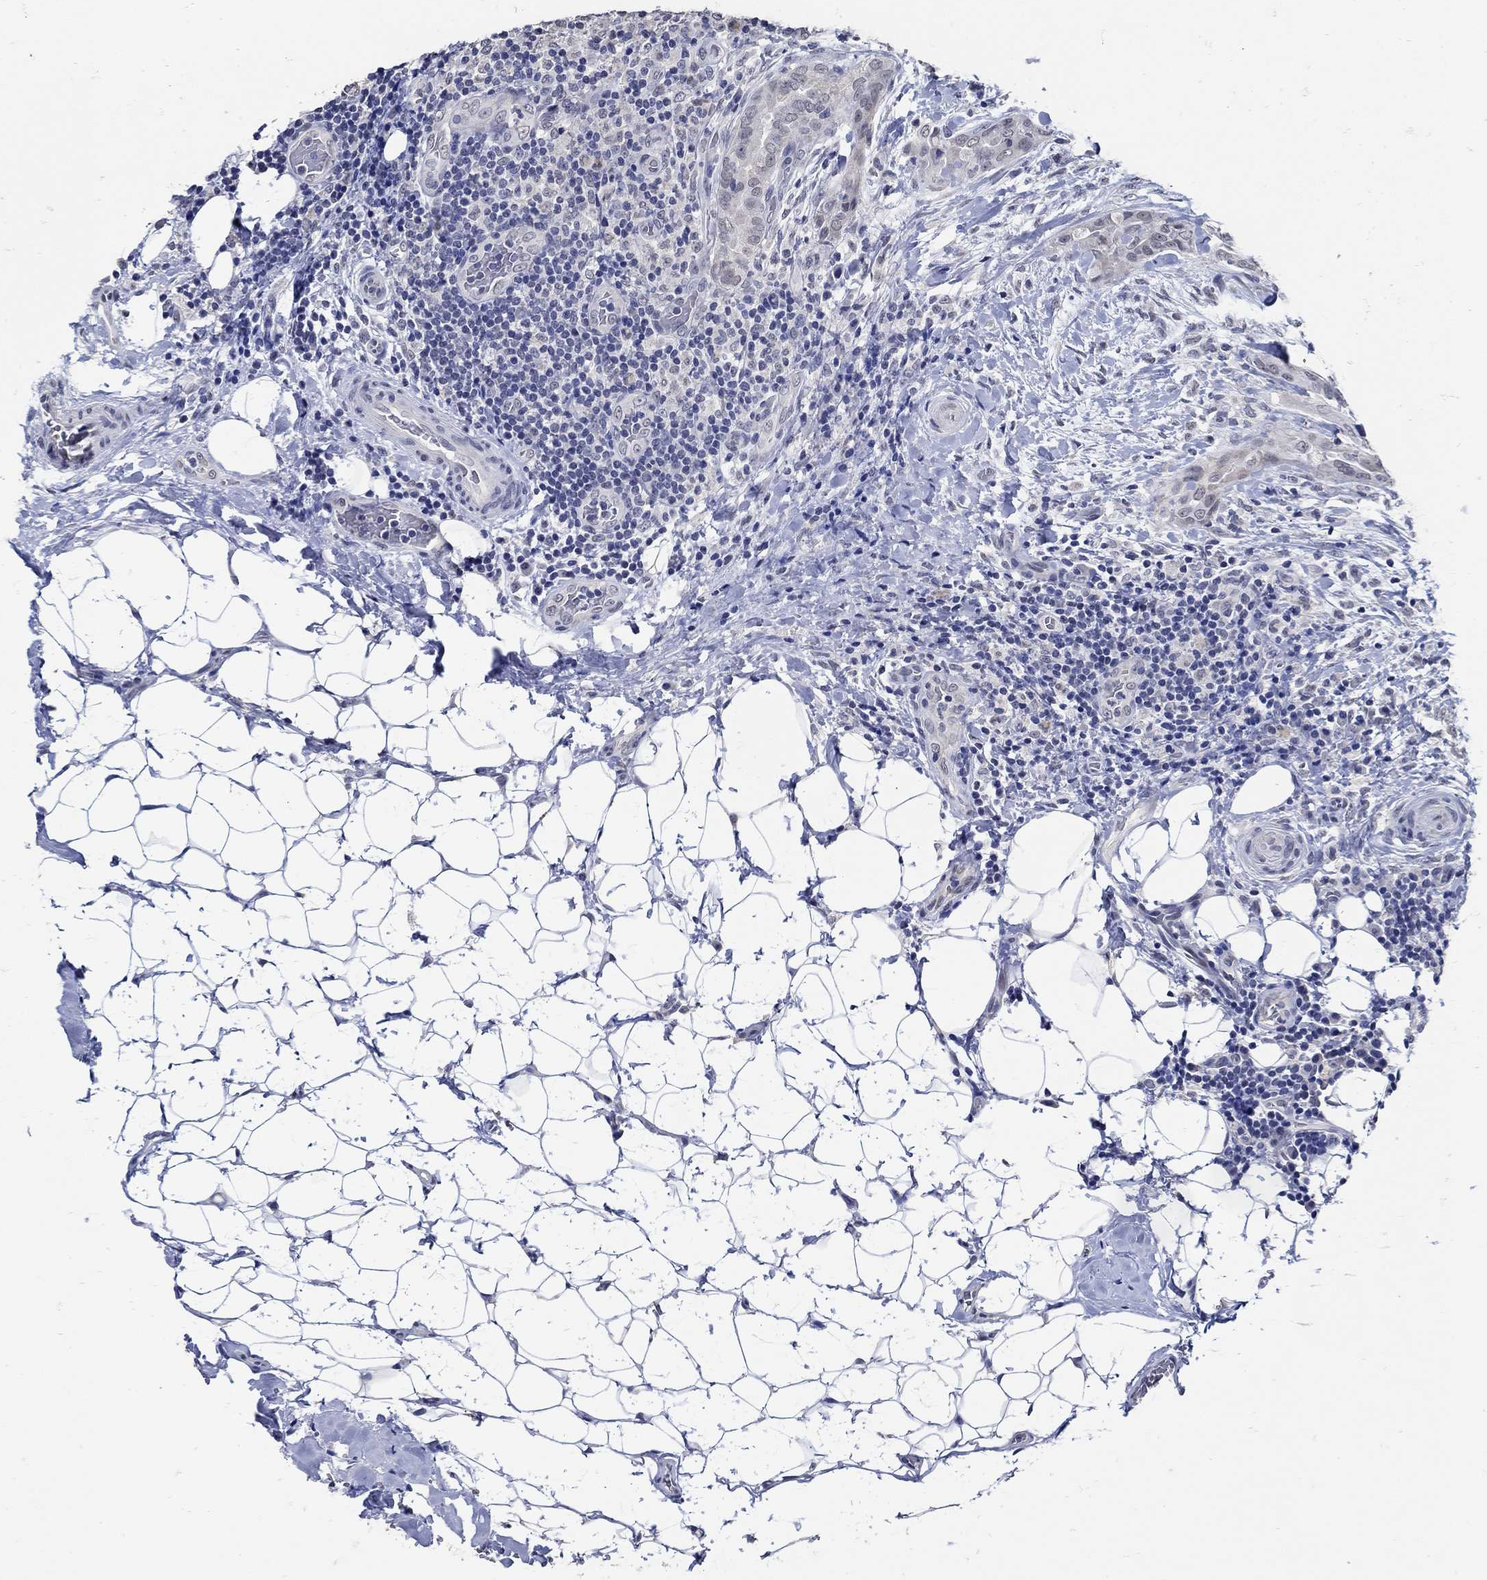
{"staining": {"intensity": "negative", "quantity": "none", "location": "none"}, "tissue": "thyroid cancer", "cell_type": "Tumor cells", "image_type": "cancer", "snomed": [{"axis": "morphology", "description": "Papillary adenocarcinoma, NOS"}, {"axis": "topography", "description": "Thyroid gland"}], "caption": "IHC micrograph of thyroid papillary adenocarcinoma stained for a protein (brown), which exhibits no expression in tumor cells. Brightfield microscopy of immunohistochemistry (IHC) stained with DAB (brown) and hematoxylin (blue), captured at high magnification.", "gene": "KCNN3", "patient": {"sex": "male", "age": 61}}